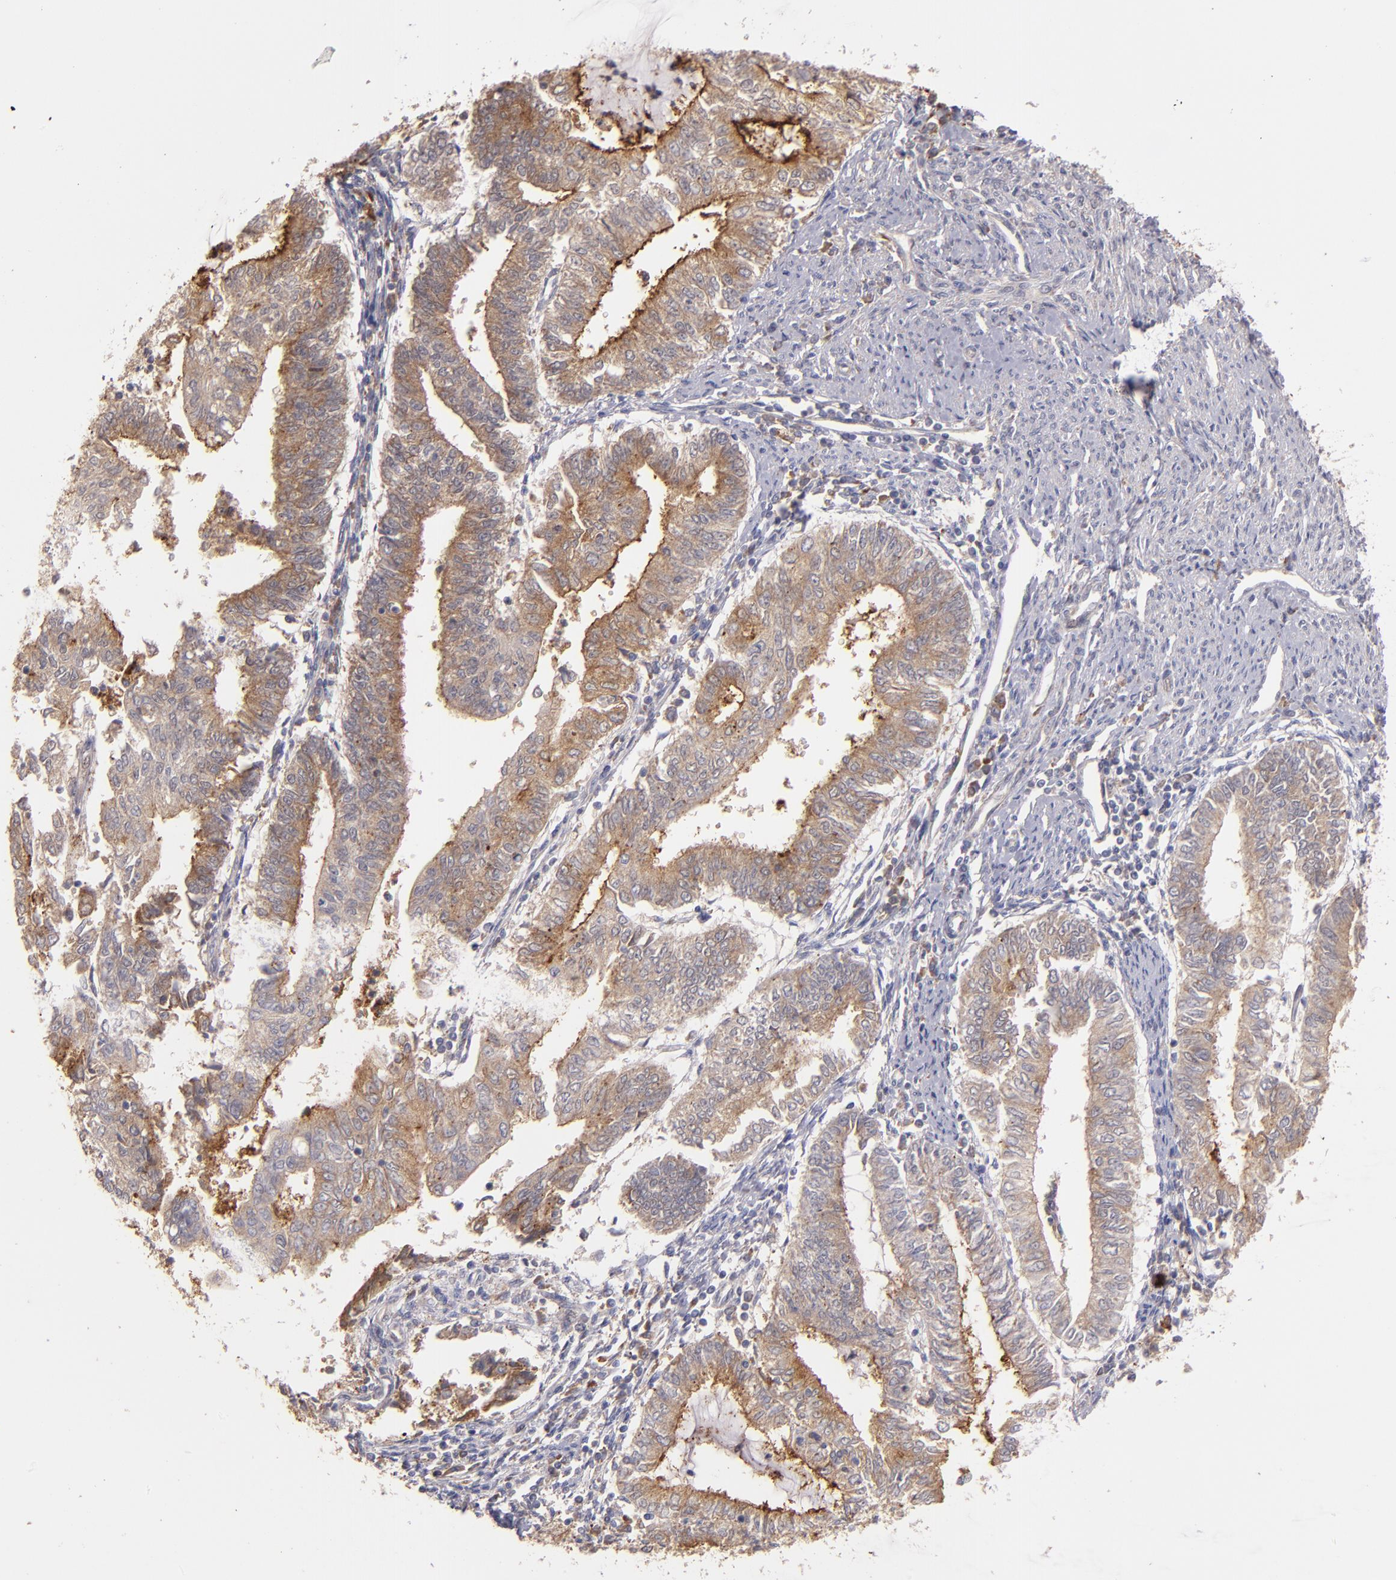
{"staining": {"intensity": "moderate", "quantity": ">75%", "location": "cytoplasmic/membranous"}, "tissue": "endometrial cancer", "cell_type": "Tumor cells", "image_type": "cancer", "snomed": [{"axis": "morphology", "description": "Adenocarcinoma, NOS"}, {"axis": "topography", "description": "Endometrium"}], "caption": "This is a micrograph of IHC staining of adenocarcinoma (endometrial), which shows moderate positivity in the cytoplasmic/membranous of tumor cells.", "gene": "IFIH1", "patient": {"sex": "female", "age": 66}}